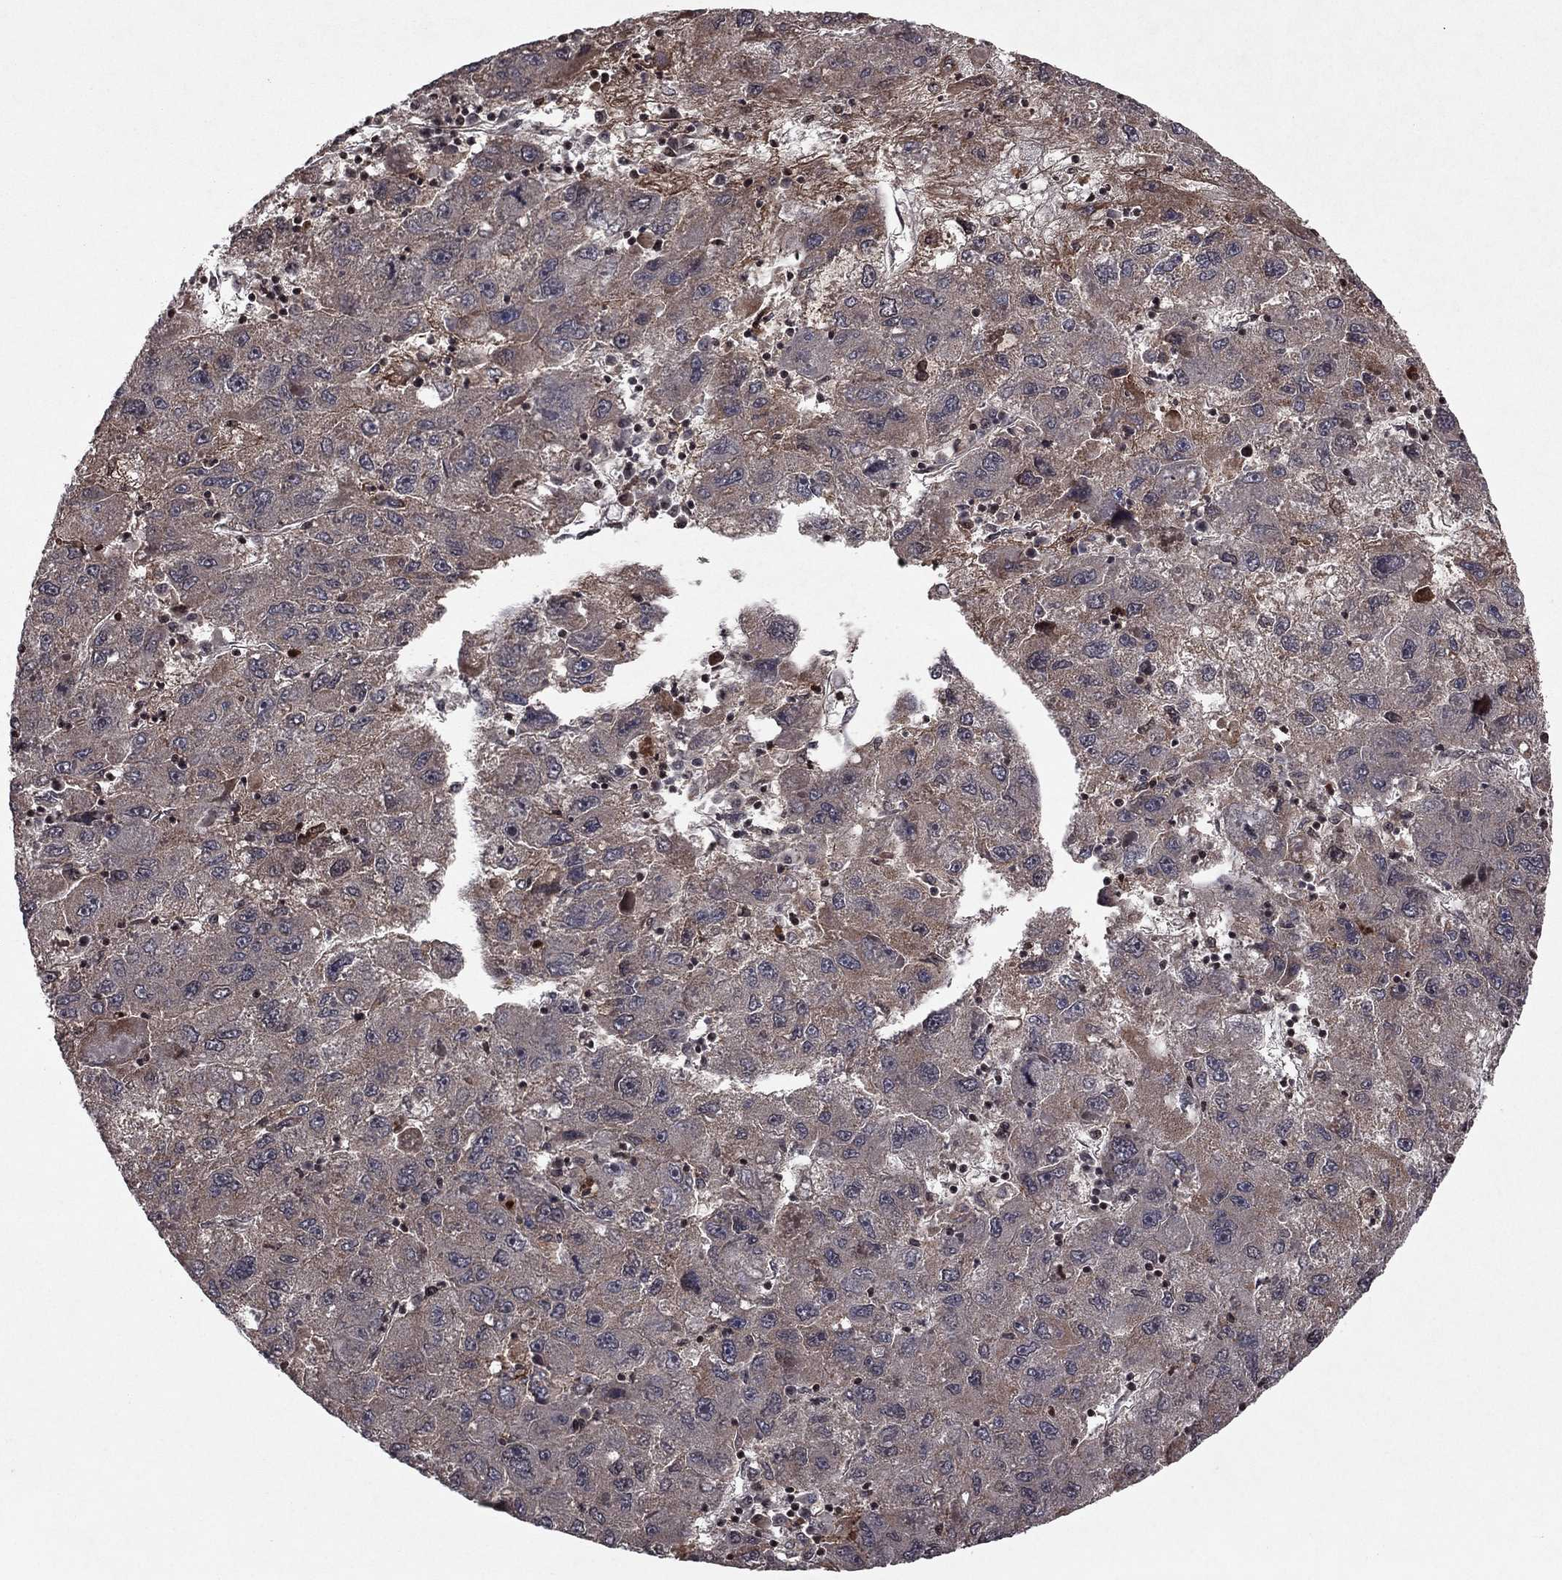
{"staining": {"intensity": "weak", "quantity": "<25%", "location": "cytoplasmic/membranous"}, "tissue": "liver cancer", "cell_type": "Tumor cells", "image_type": "cancer", "snomed": [{"axis": "morphology", "description": "Carcinoma, Hepatocellular, NOS"}, {"axis": "topography", "description": "Liver"}], "caption": "Liver cancer (hepatocellular carcinoma) stained for a protein using IHC displays no positivity tumor cells.", "gene": "SORBS1", "patient": {"sex": "male", "age": 75}}